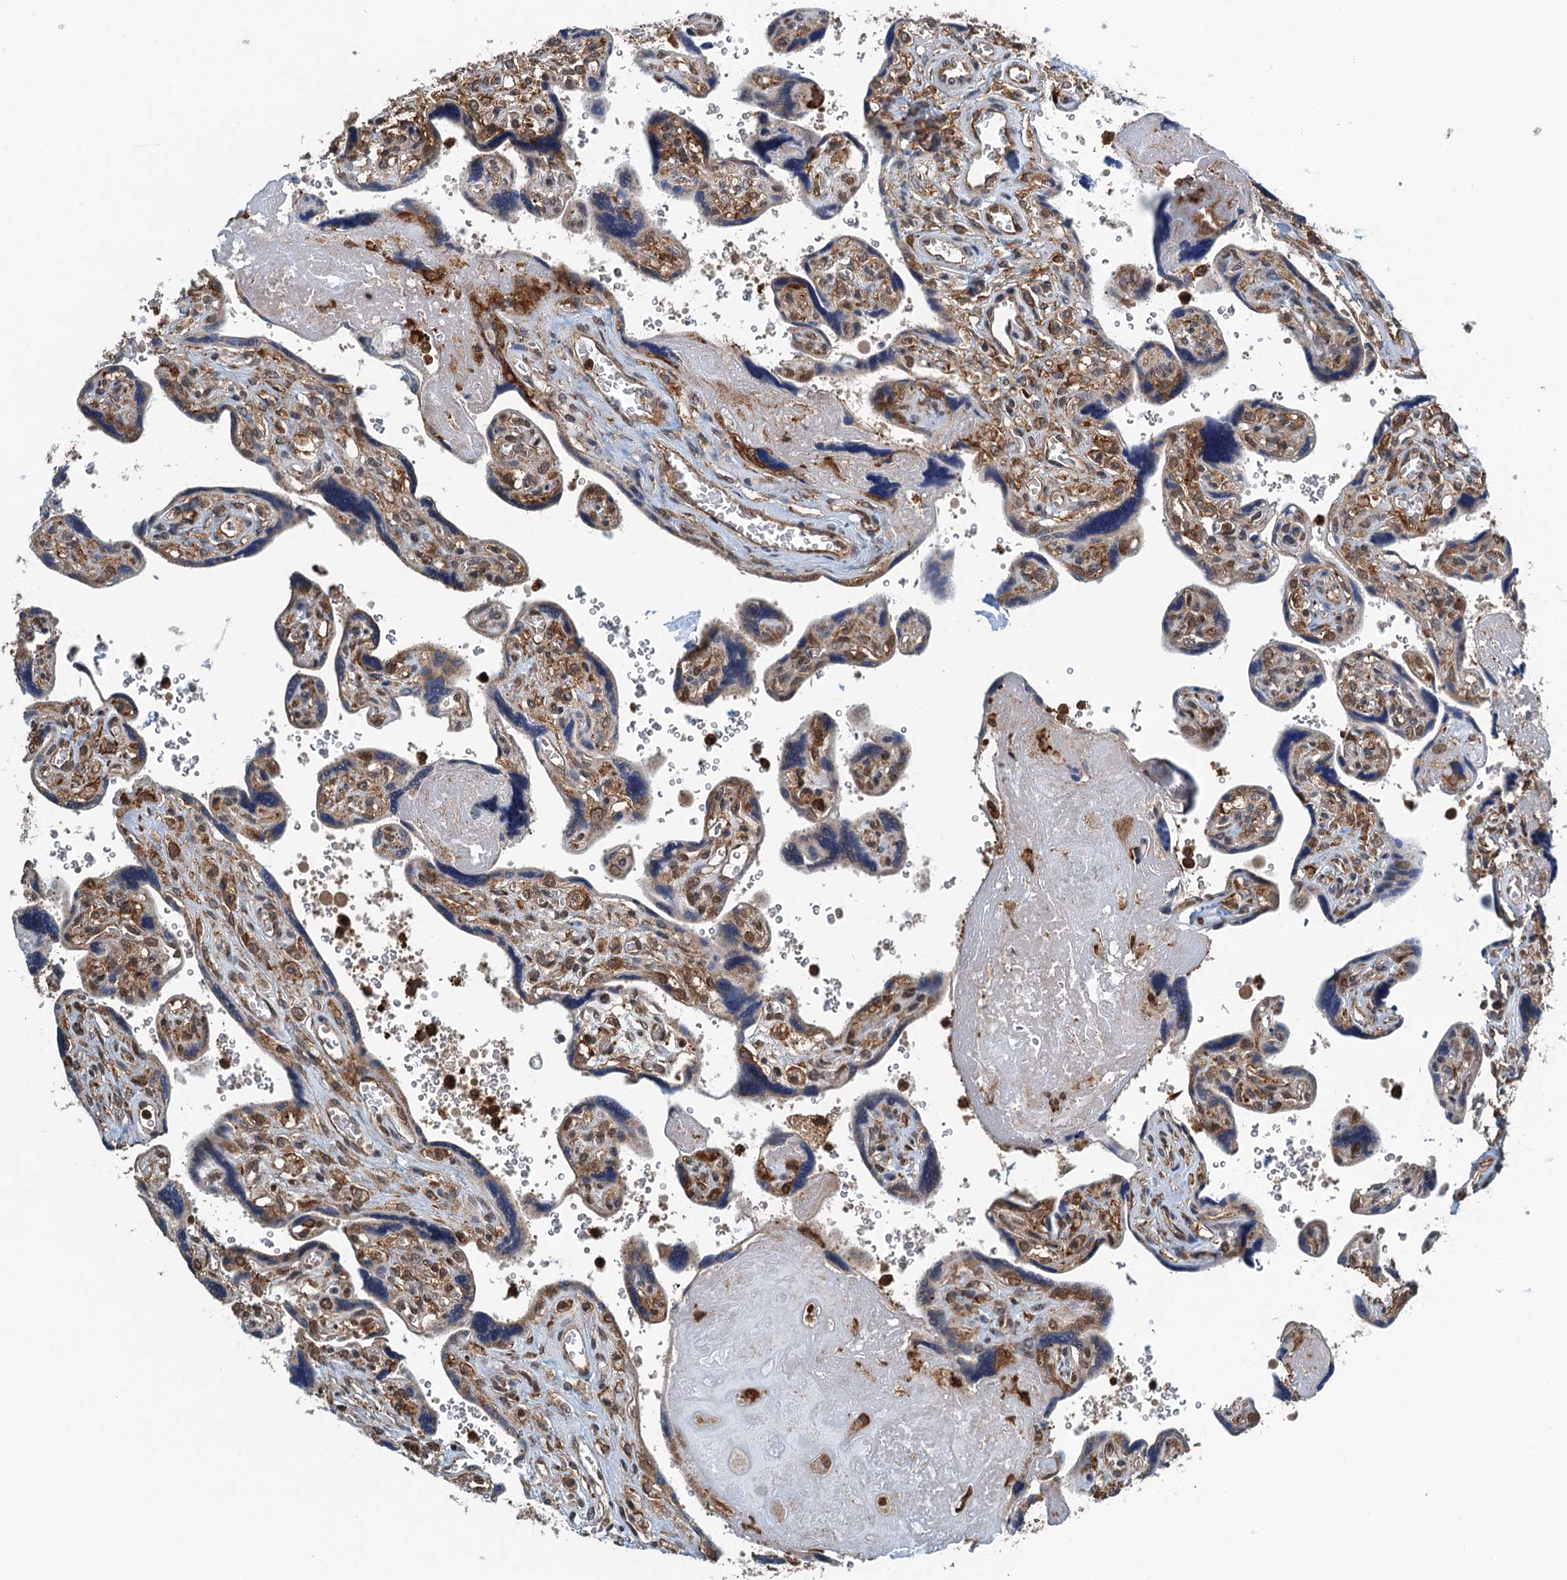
{"staining": {"intensity": "moderate", "quantity": "25%-75%", "location": "cytoplasmic/membranous"}, "tissue": "placenta", "cell_type": "Trophoblastic cells", "image_type": "normal", "snomed": [{"axis": "morphology", "description": "Normal tissue, NOS"}, {"axis": "topography", "description": "Placenta"}], "caption": "Protein analysis of unremarkable placenta reveals moderate cytoplasmic/membranous positivity in approximately 25%-75% of trophoblastic cells. The staining is performed using DAB (3,3'-diaminobenzidine) brown chromogen to label protein expression. The nuclei are counter-stained blue using hematoxylin.", "gene": "WHAMM", "patient": {"sex": "female", "age": 39}}